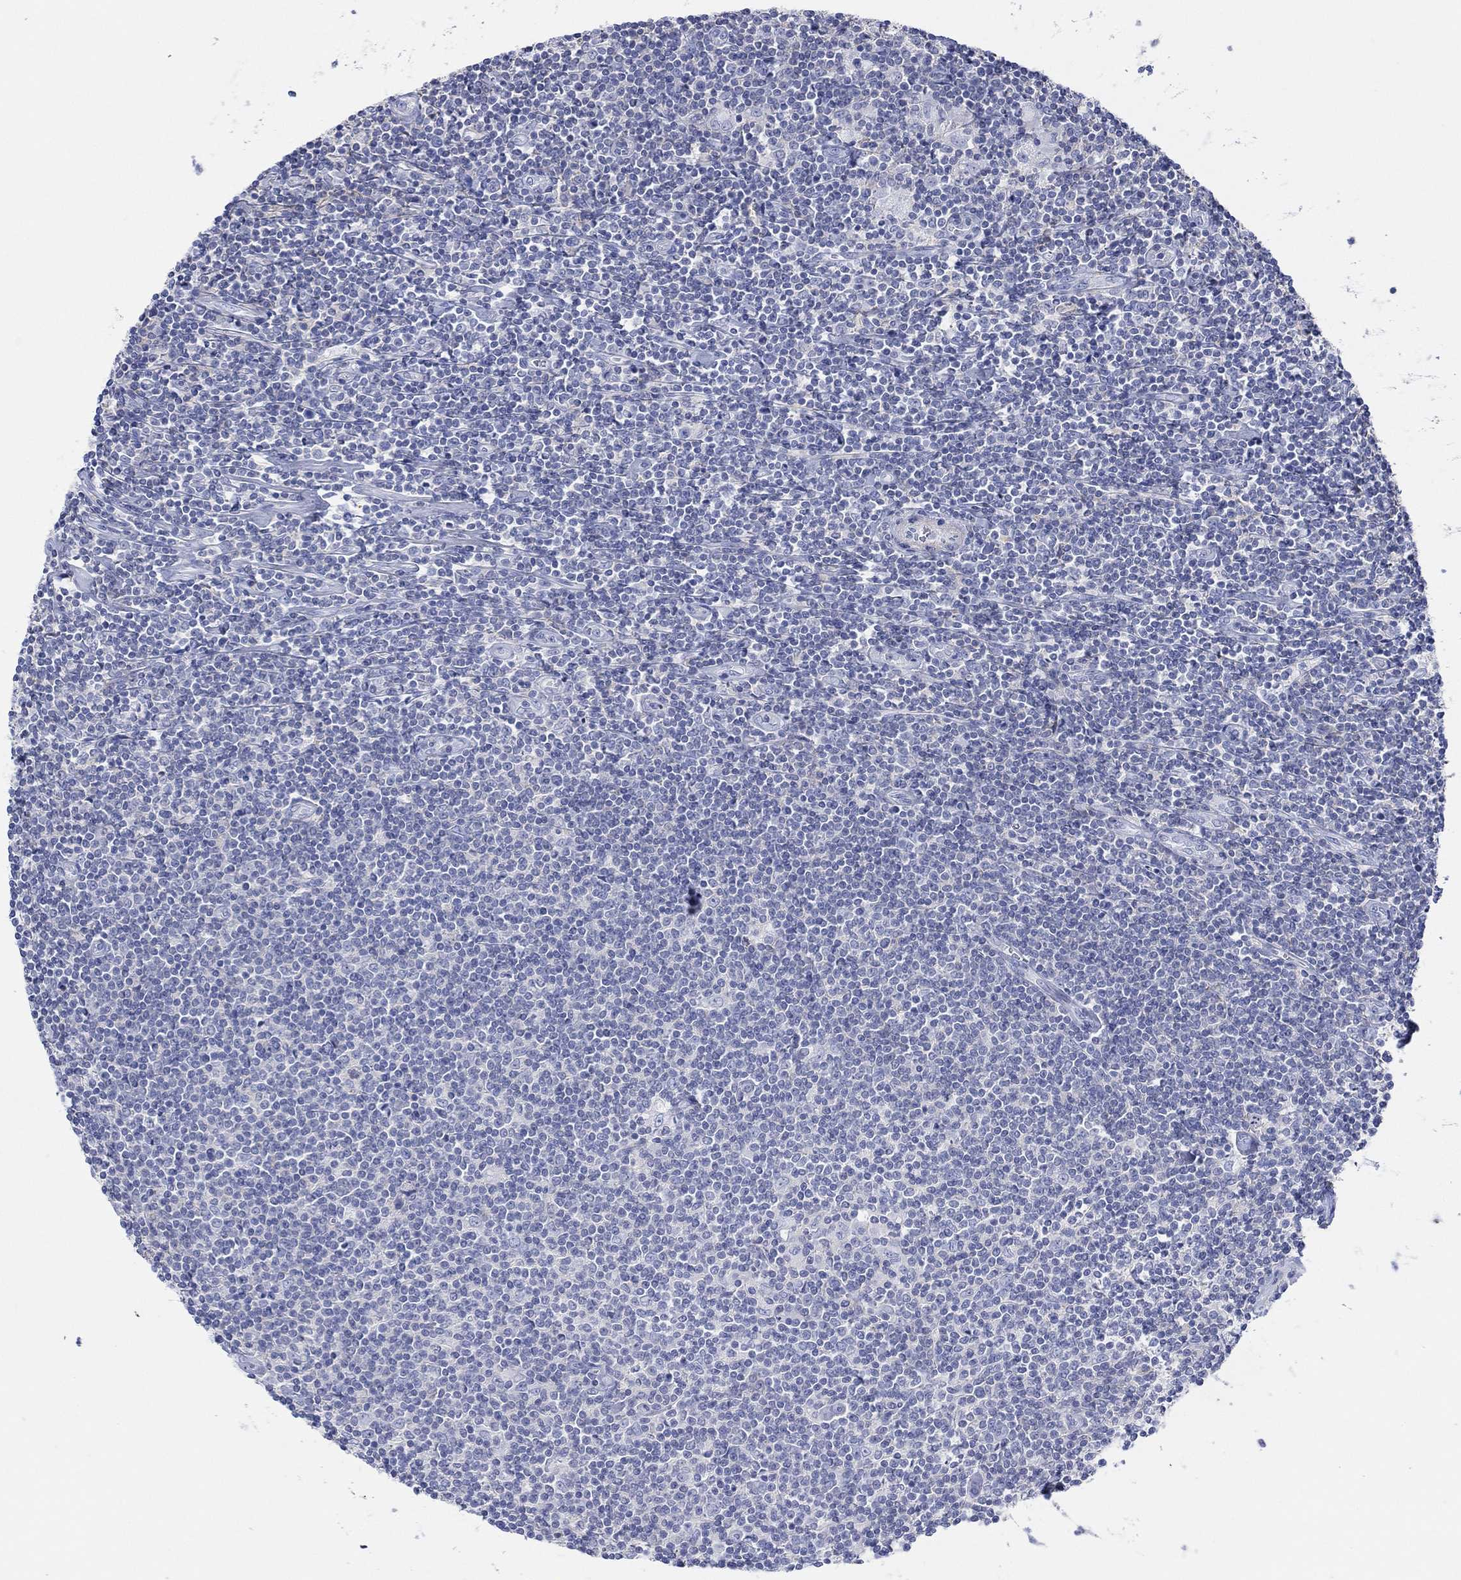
{"staining": {"intensity": "negative", "quantity": "none", "location": "none"}, "tissue": "lymphoma", "cell_type": "Tumor cells", "image_type": "cancer", "snomed": [{"axis": "morphology", "description": "Hodgkin's disease, NOS"}, {"axis": "topography", "description": "Lymph node"}], "caption": "A high-resolution micrograph shows immunohistochemistry (IHC) staining of lymphoma, which demonstrates no significant expression in tumor cells.", "gene": "PPIL6", "patient": {"sex": "male", "age": 40}}